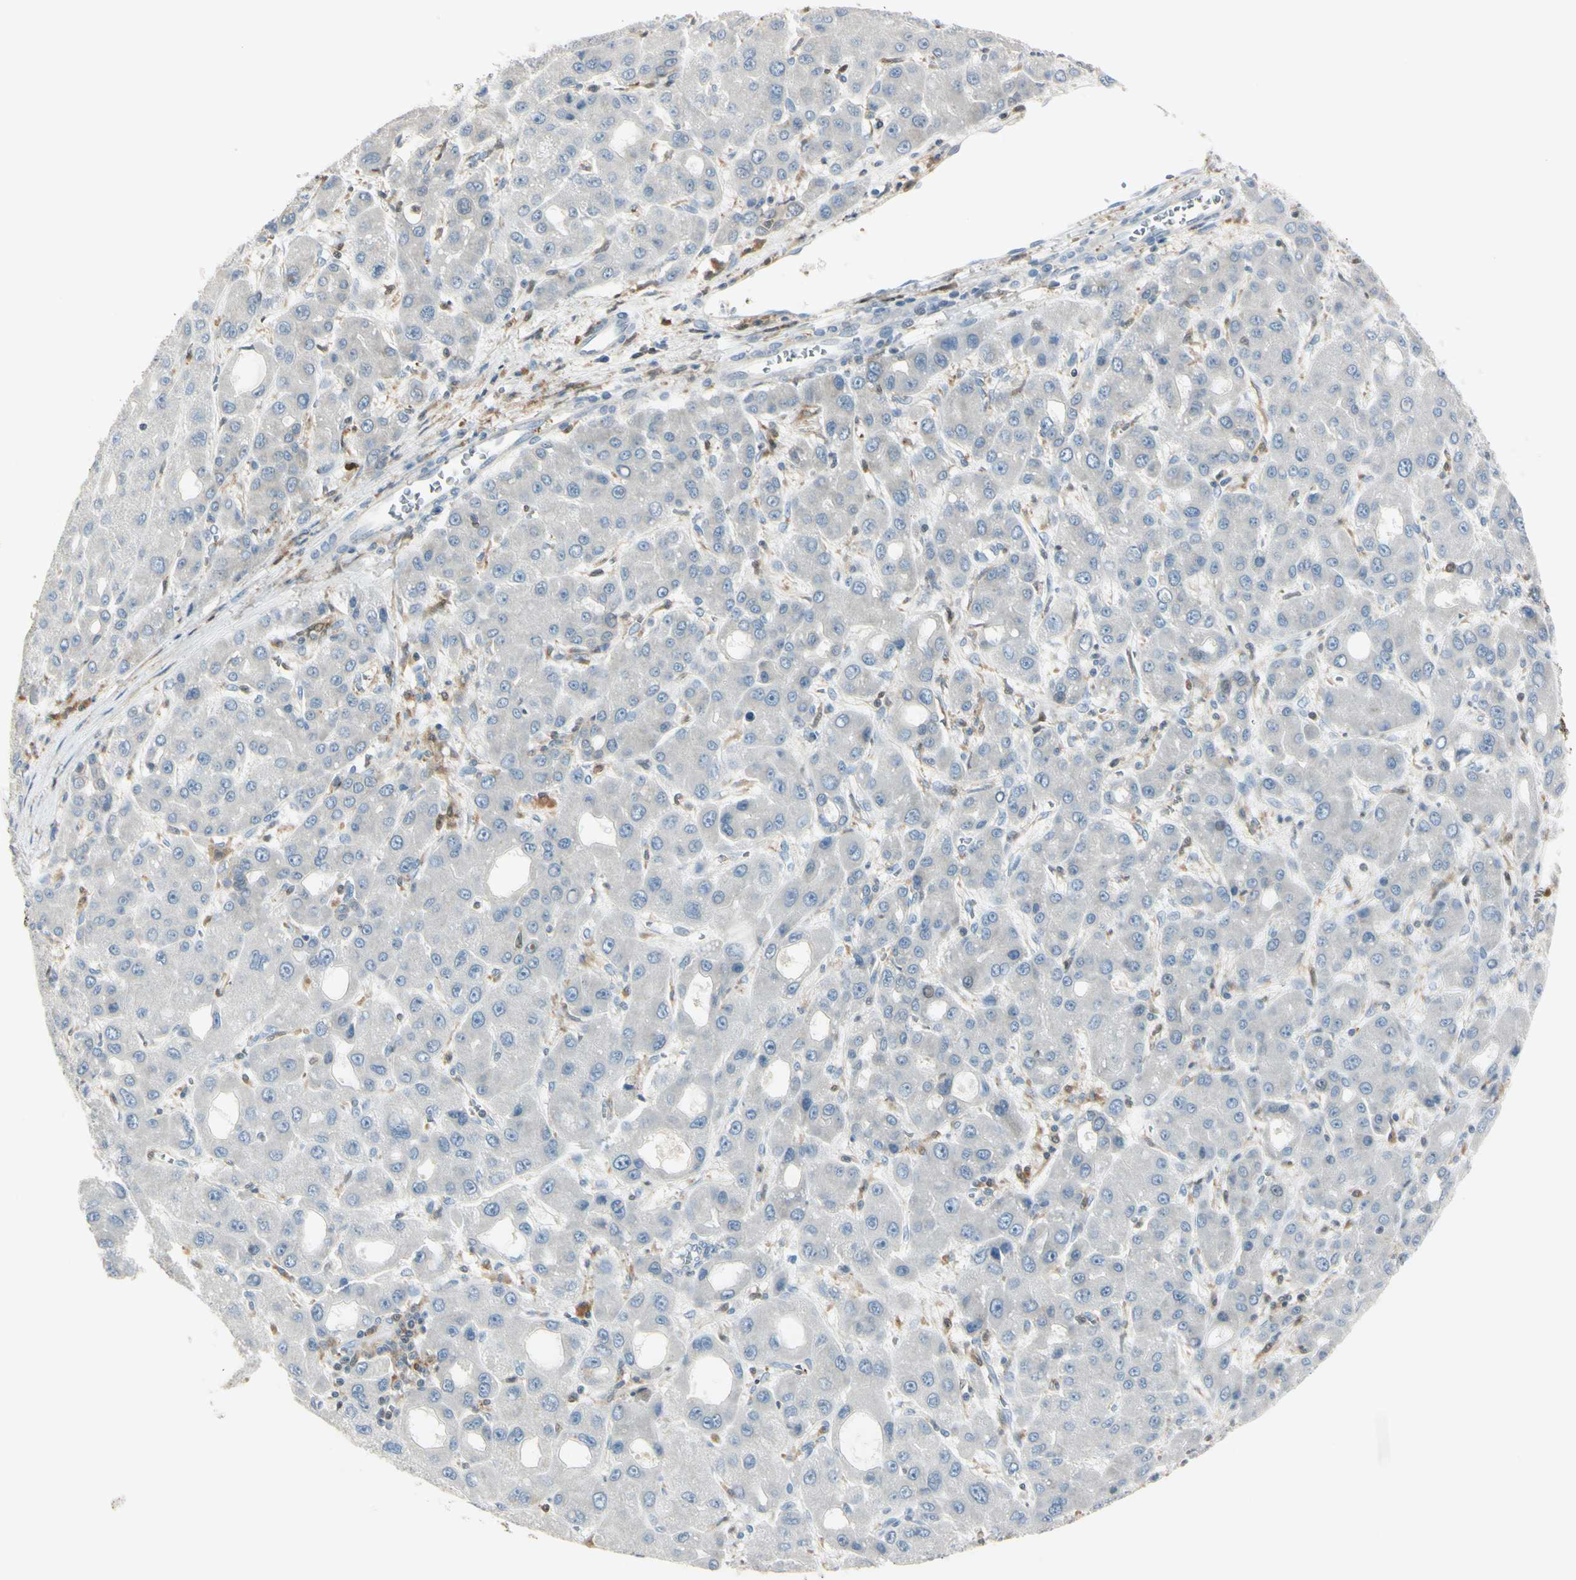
{"staining": {"intensity": "weak", "quantity": ">75%", "location": "cytoplasmic/membranous"}, "tissue": "liver cancer", "cell_type": "Tumor cells", "image_type": "cancer", "snomed": [{"axis": "morphology", "description": "Carcinoma, Hepatocellular, NOS"}, {"axis": "topography", "description": "Liver"}], "caption": "Liver hepatocellular carcinoma stained with a protein marker exhibits weak staining in tumor cells.", "gene": "CYRIB", "patient": {"sex": "male", "age": 55}}